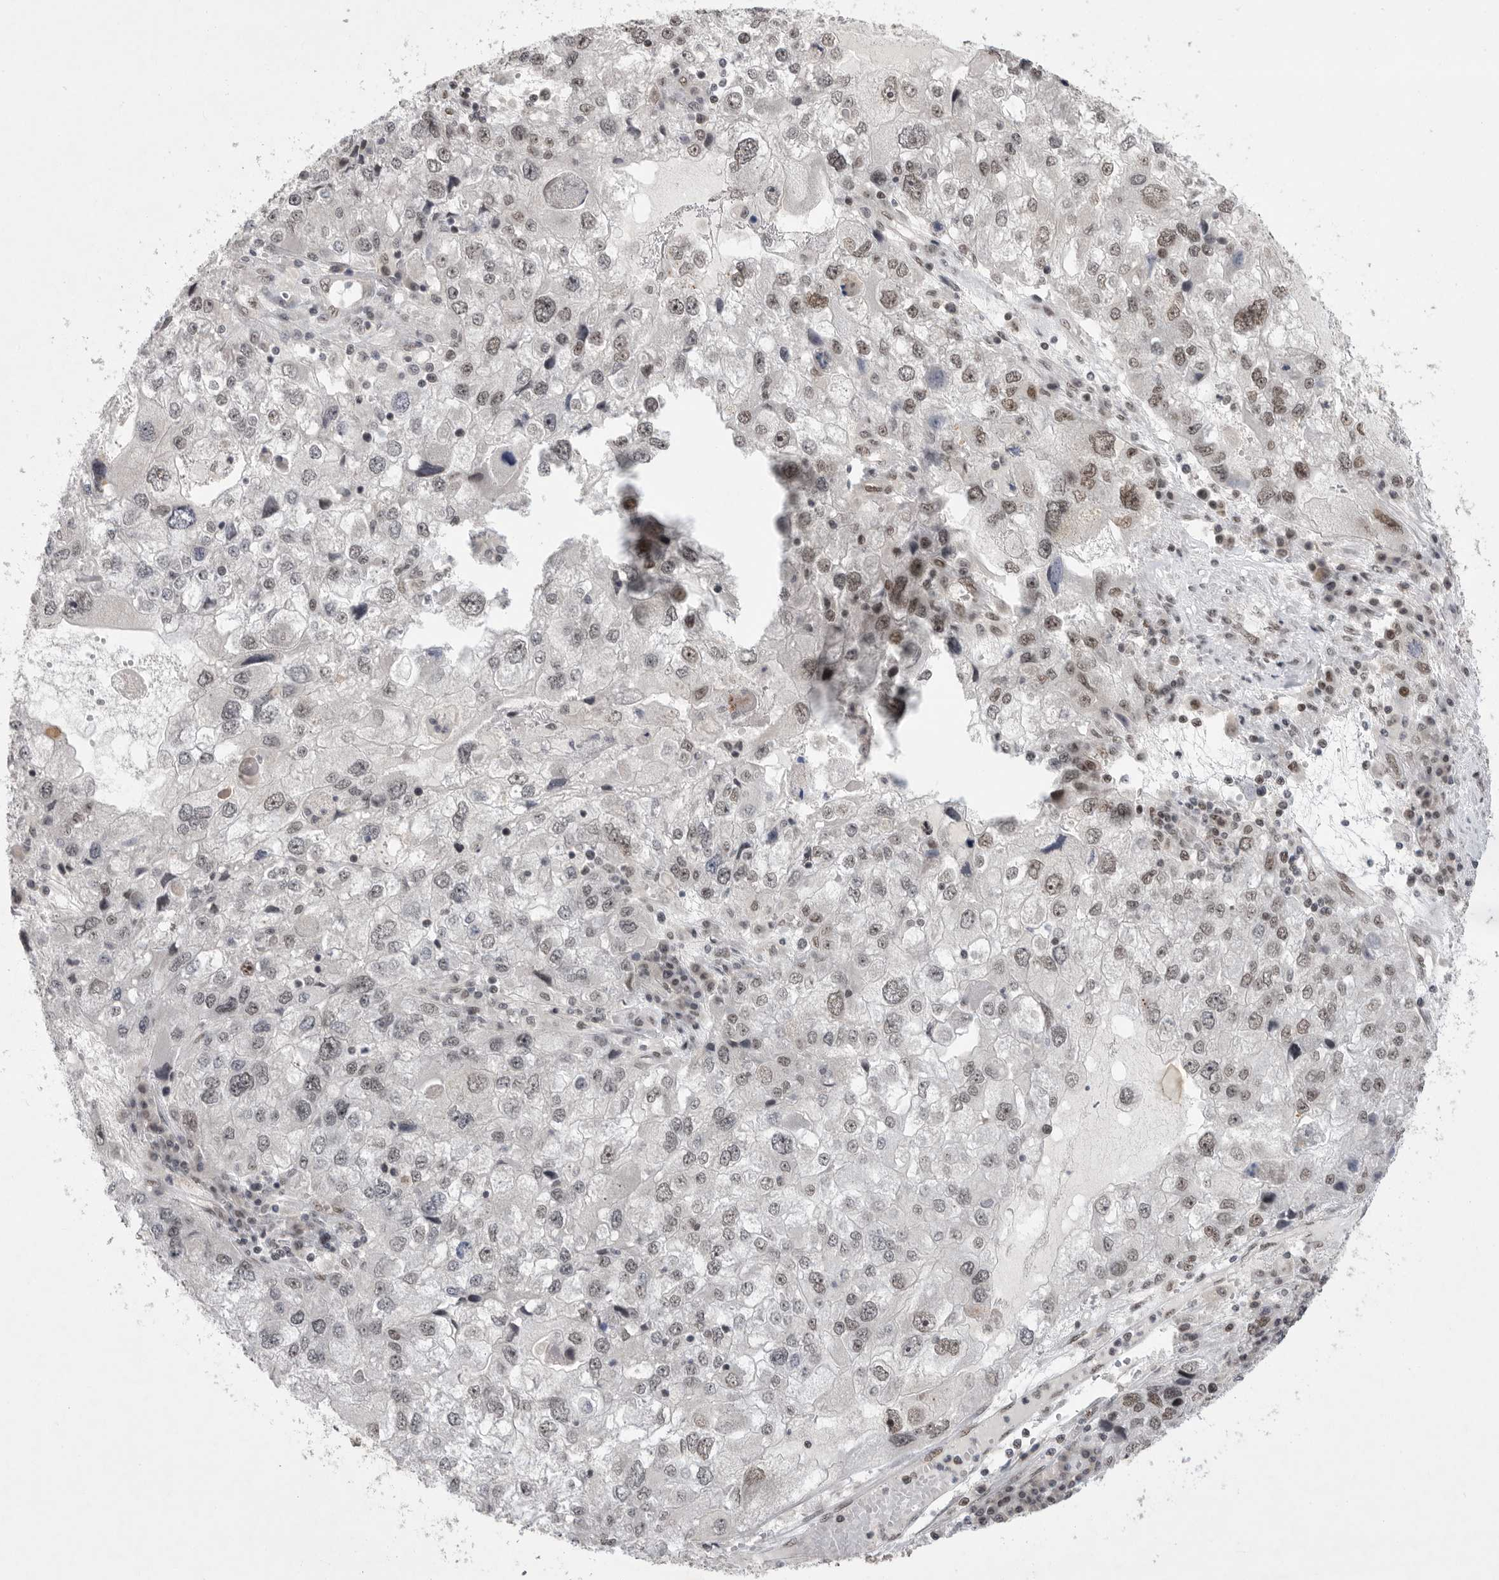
{"staining": {"intensity": "weak", "quantity": "25%-75%", "location": "nuclear"}, "tissue": "endometrial cancer", "cell_type": "Tumor cells", "image_type": "cancer", "snomed": [{"axis": "morphology", "description": "Adenocarcinoma, NOS"}, {"axis": "topography", "description": "Endometrium"}], "caption": "IHC of human endometrial adenocarcinoma displays low levels of weak nuclear positivity in approximately 25%-75% of tumor cells.", "gene": "ZNF830", "patient": {"sex": "female", "age": 49}}